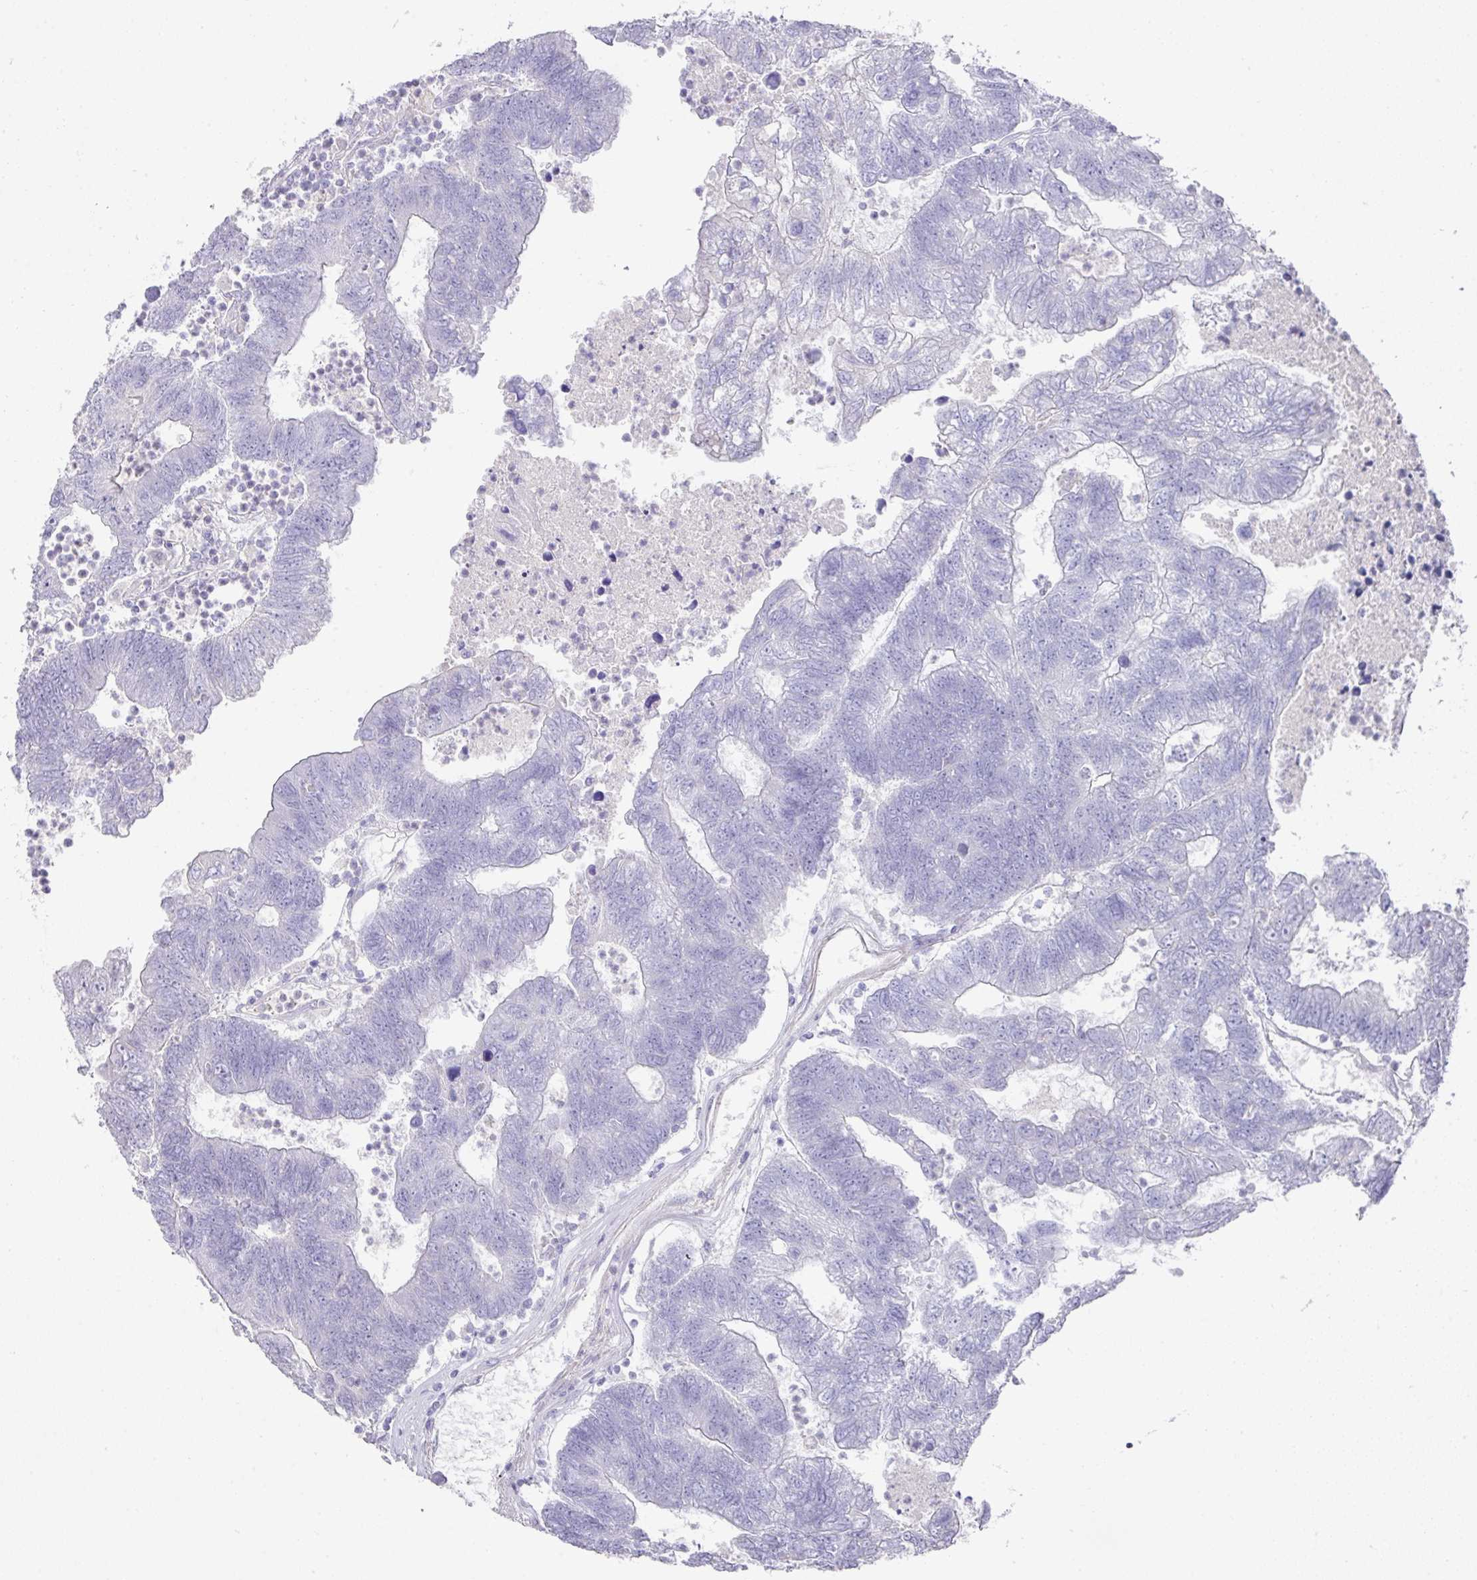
{"staining": {"intensity": "negative", "quantity": "none", "location": "none"}, "tissue": "colorectal cancer", "cell_type": "Tumor cells", "image_type": "cancer", "snomed": [{"axis": "morphology", "description": "Adenocarcinoma, NOS"}, {"axis": "topography", "description": "Colon"}], "caption": "Tumor cells are negative for brown protein staining in adenocarcinoma (colorectal). Nuclei are stained in blue.", "gene": "TARM1", "patient": {"sex": "female", "age": 48}}